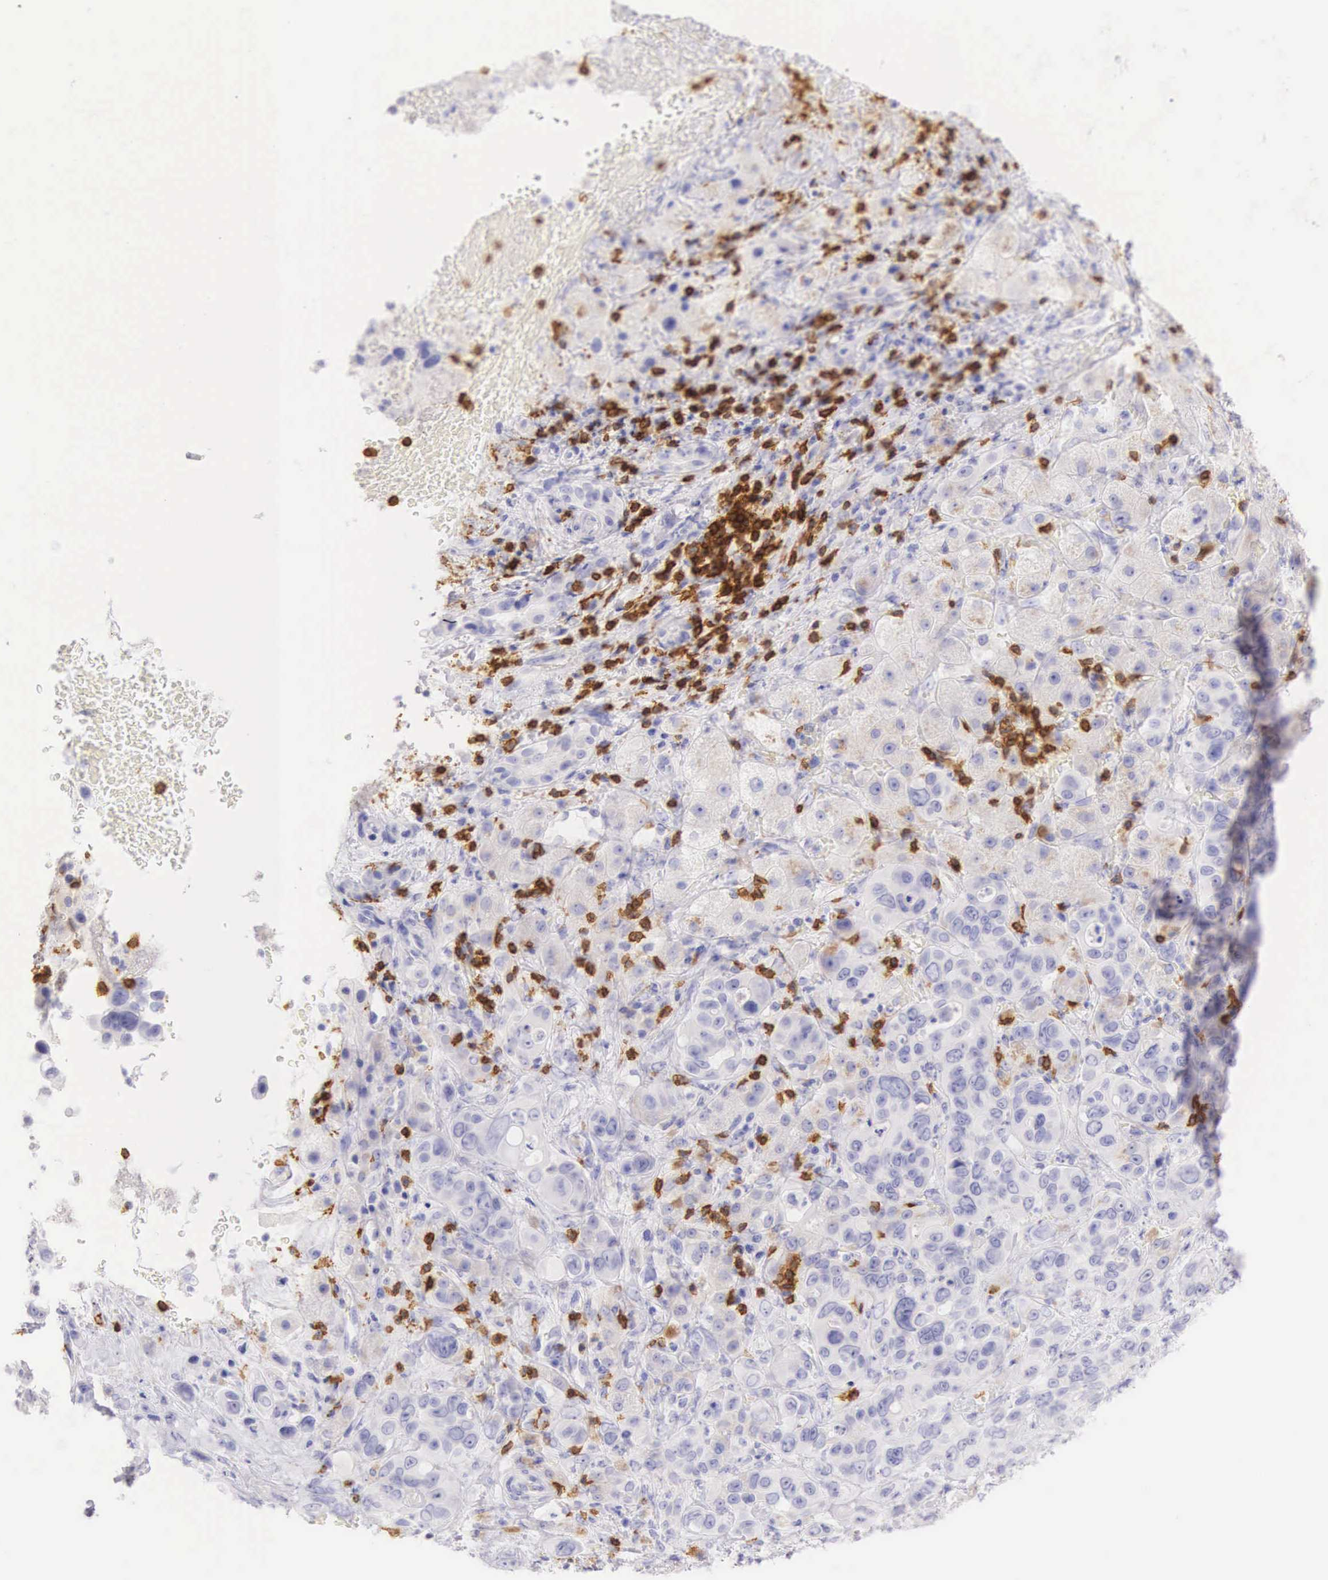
{"staining": {"intensity": "negative", "quantity": "none", "location": "none"}, "tissue": "liver cancer", "cell_type": "Tumor cells", "image_type": "cancer", "snomed": [{"axis": "morphology", "description": "Cholangiocarcinoma"}, {"axis": "topography", "description": "Liver"}], "caption": "Tumor cells show no significant expression in liver cancer.", "gene": "CD3E", "patient": {"sex": "female", "age": 79}}